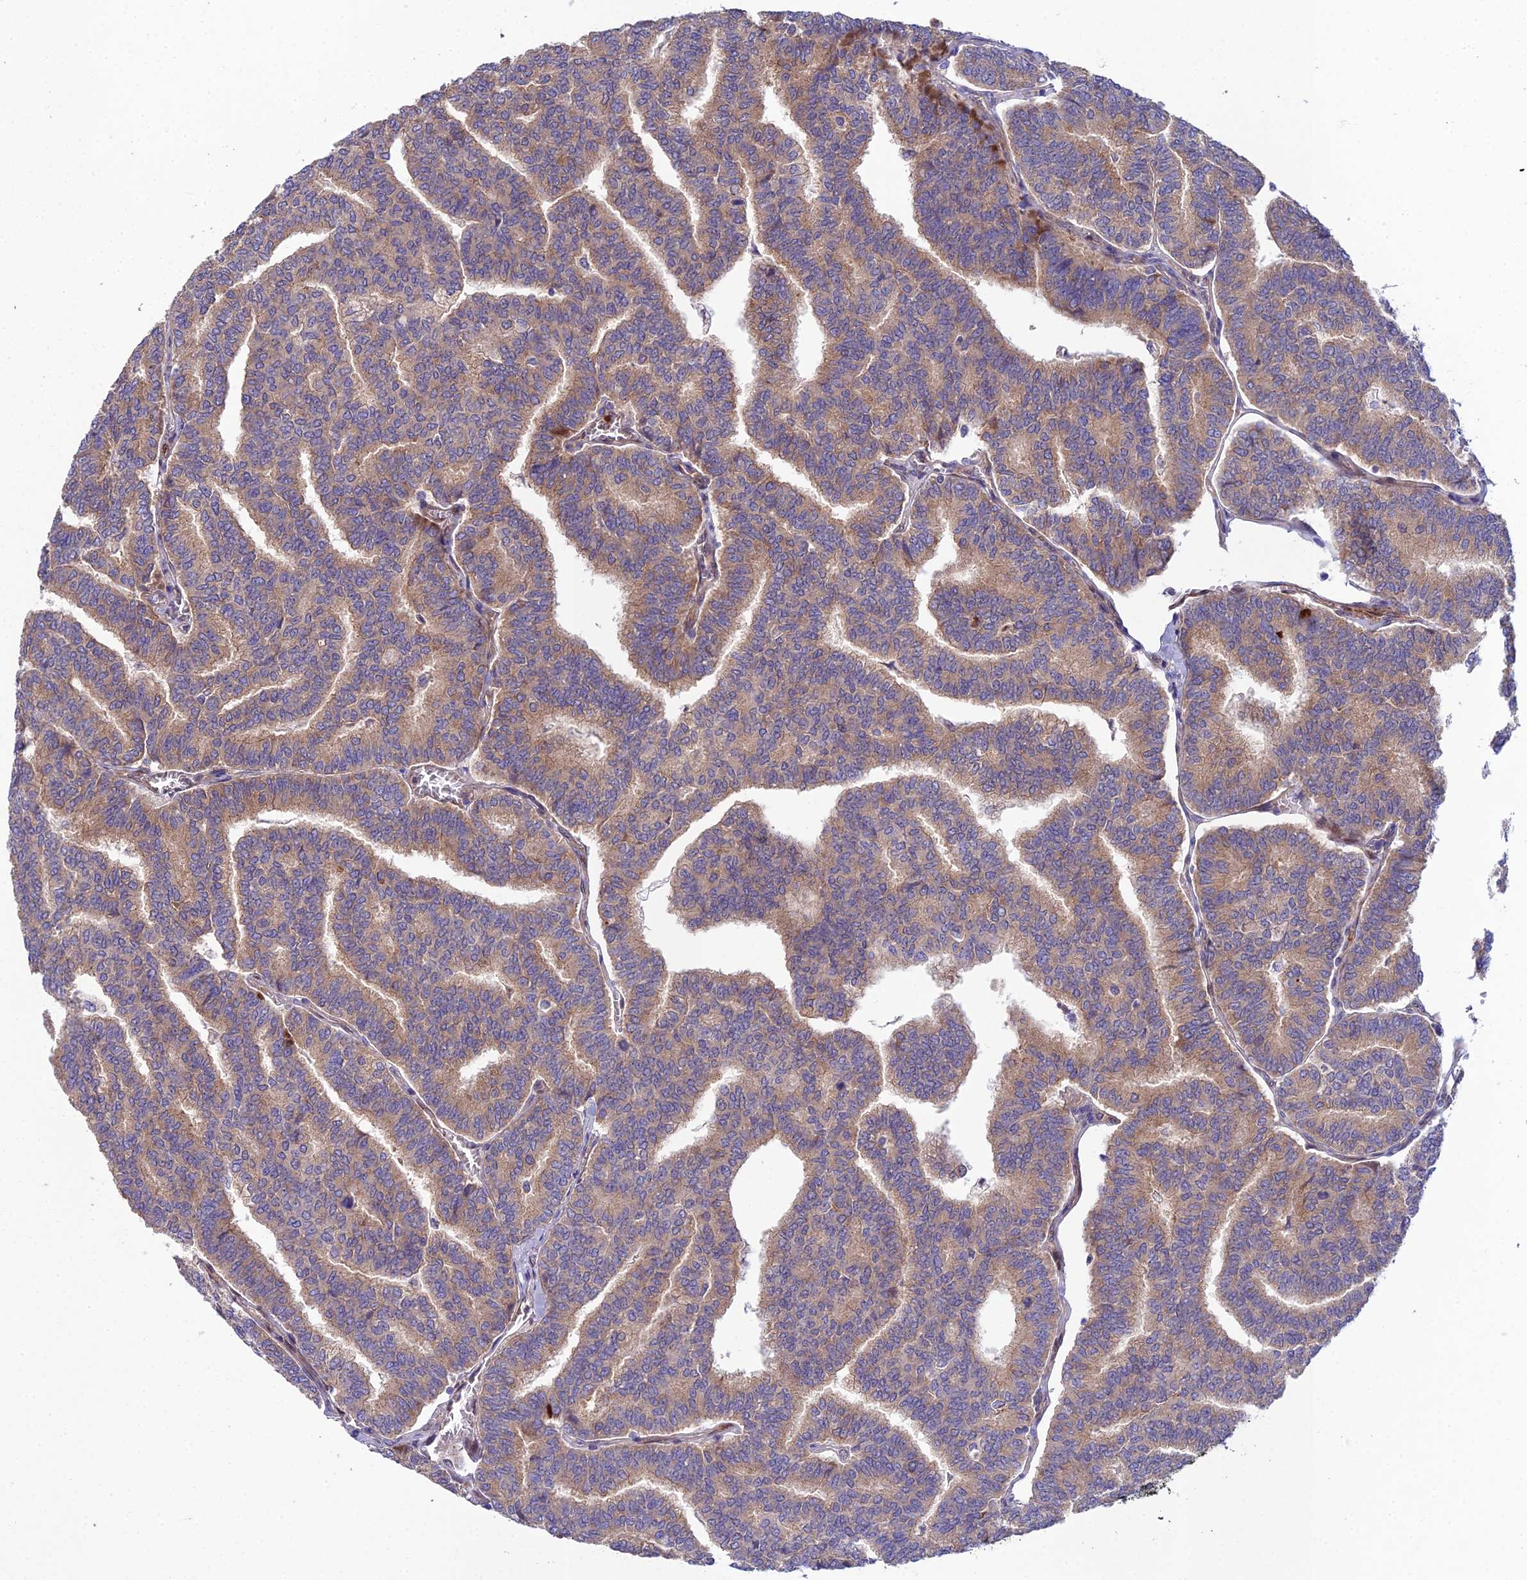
{"staining": {"intensity": "moderate", "quantity": ">75%", "location": "cytoplasmic/membranous"}, "tissue": "thyroid cancer", "cell_type": "Tumor cells", "image_type": "cancer", "snomed": [{"axis": "morphology", "description": "Papillary adenocarcinoma, NOS"}, {"axis": "topography", "description": "Thyroid gland"}], "caption": "IHC staining of thyroid cancer, which demonstrates medium levels of moderate cytoplasmic/membranous staining in about >75% of tumor cells indicating moderate cytoplasmic/membranous protein staining. The staining was performed using DAB (3,3'-diaminobenzidine) (brown) for protein detection and nuclei were counterstained in hematoxylin (blue).", "gene": "RALGAPA2", "patient": {"sex": "female", "age": 35}}